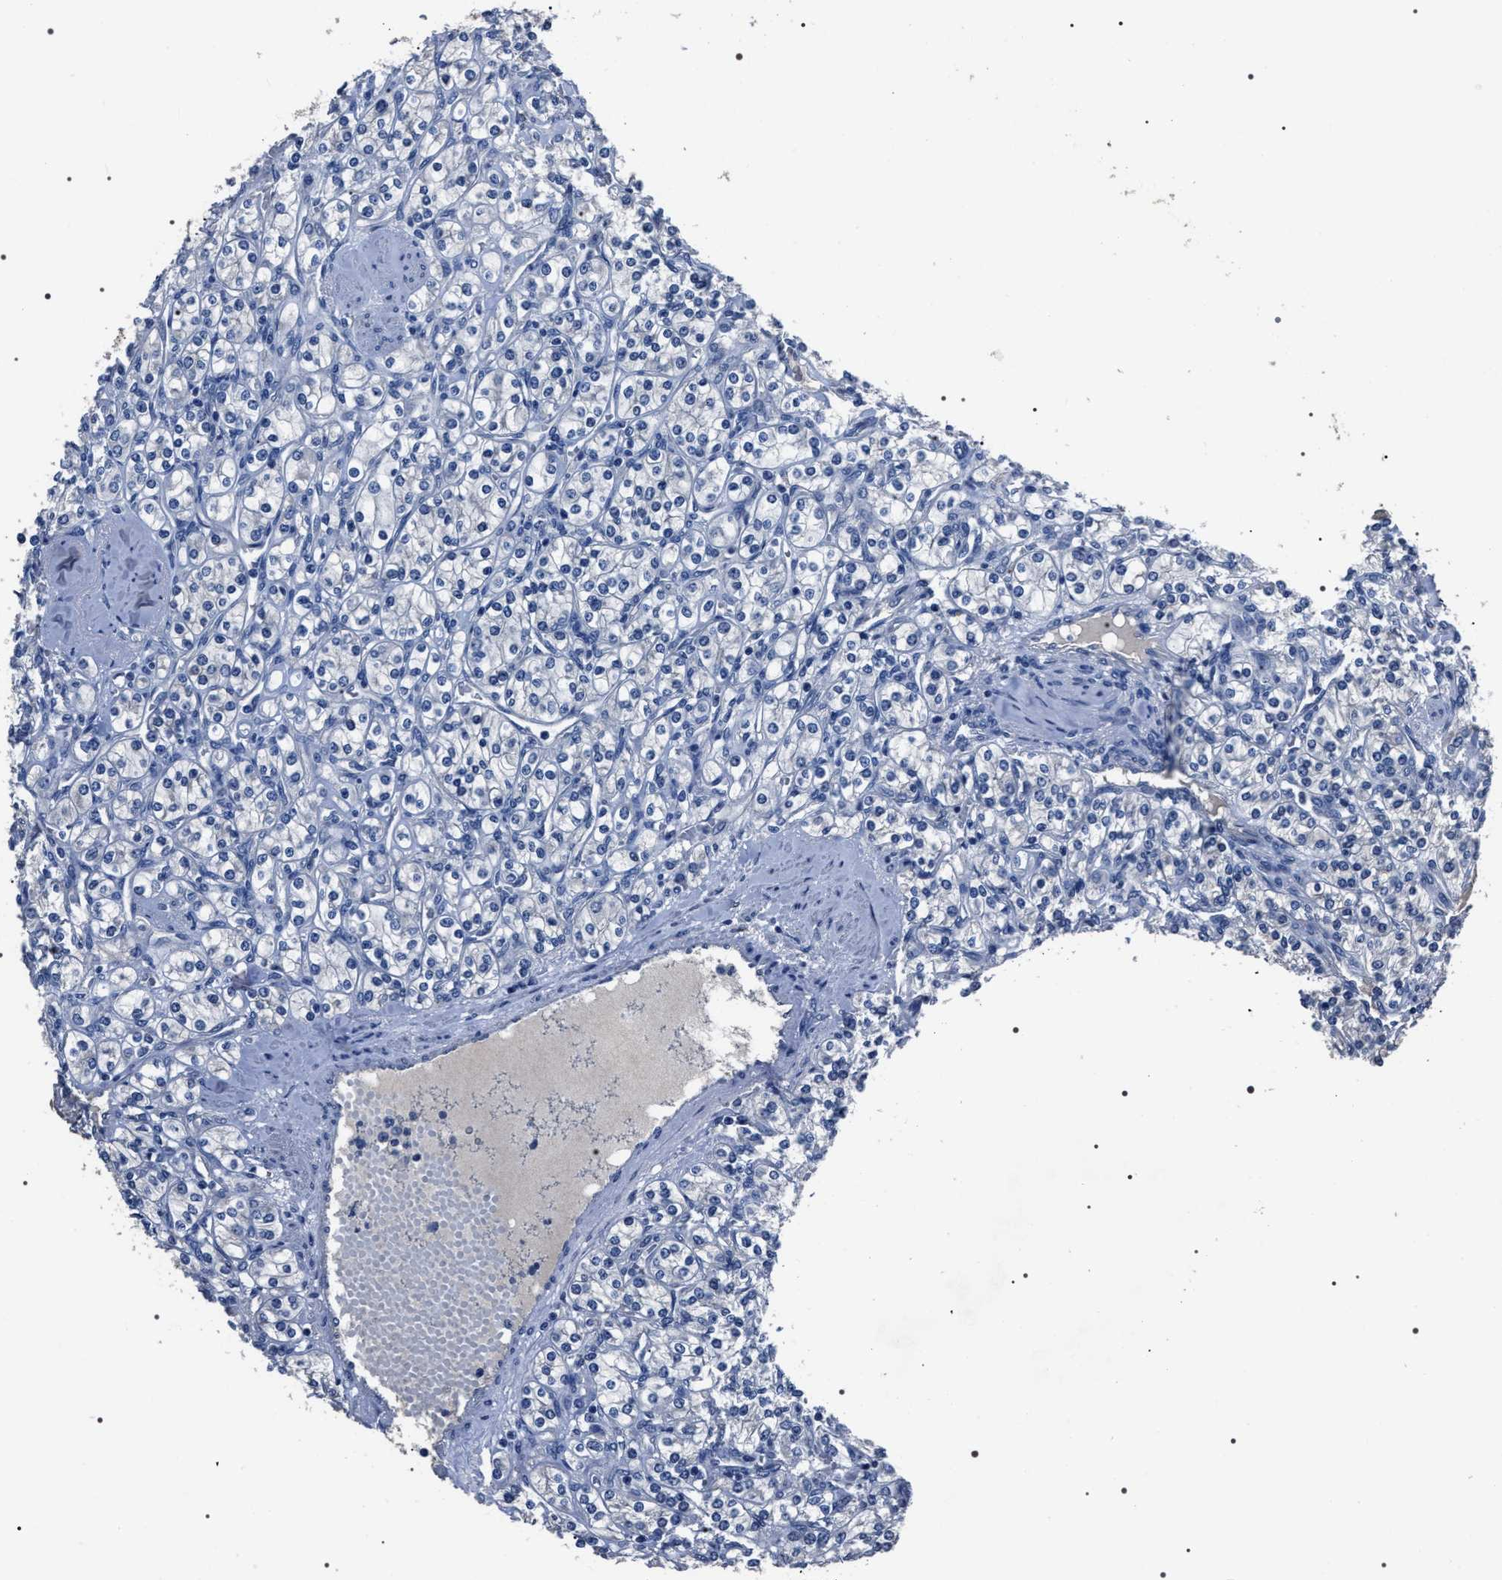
{"staining": {"intensity": "negative", "quantity": "none", "location": "none"}, "tissue": "renal cancer", "cell_type": "Tumor cells", "image_type": "cancer", "snomed": [{"axis": "morphology", "description": "Adenocarcinoma, NOS"}, {"axis": "topography", "description": "Kidney"}], "caption": "Immunohistochemistry image of neoplastic tissue: human renal cancer (adenocarcinoma) stained with DAB (3,3'-diaminobenzidine) demonstrates no significant protein positivity in tumor cells.", "gene": "TRIM54", "patient": {"sex": "male", "age": 77}}